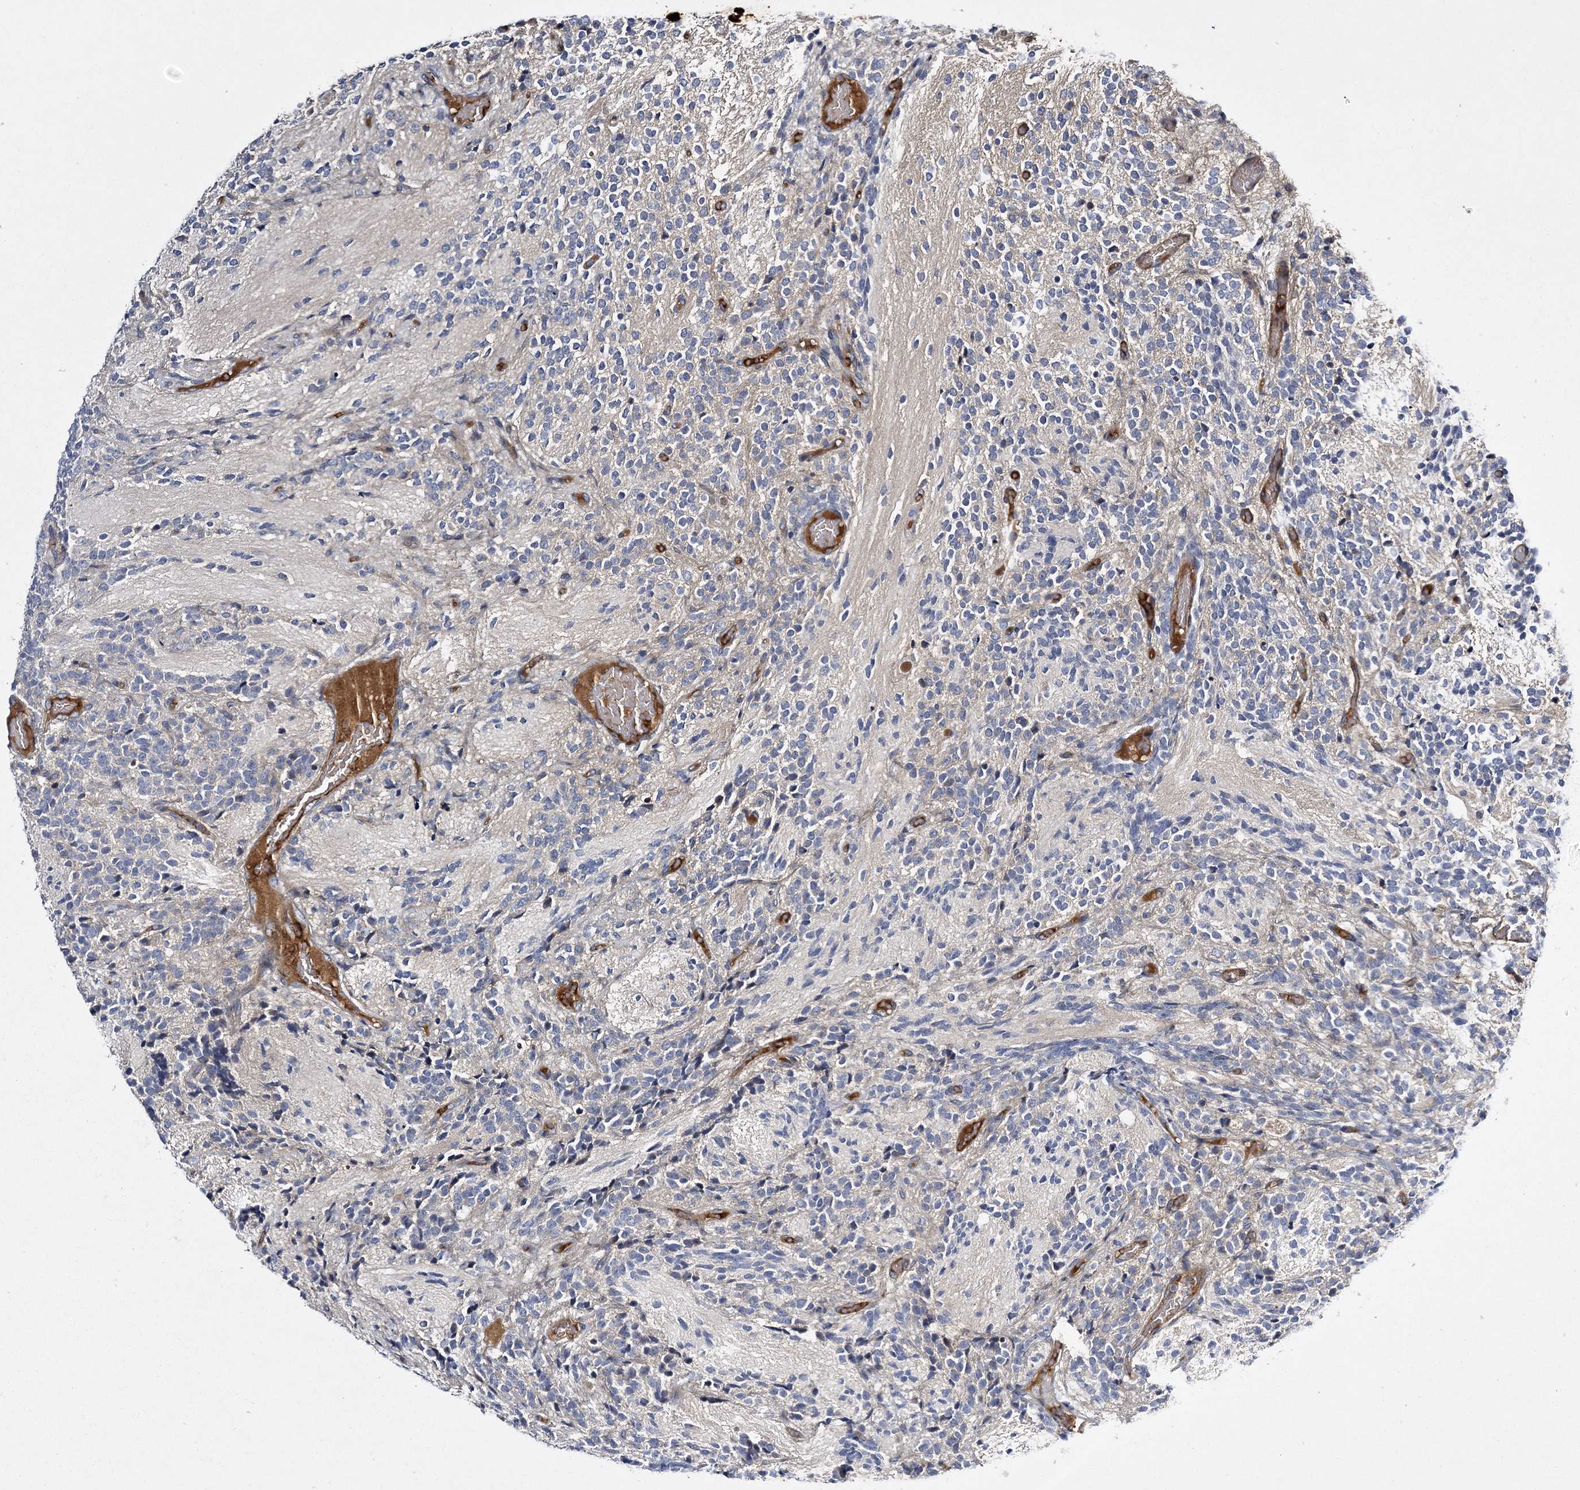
{"staining": {"intensity": "negative", "quantity": "none", "location": "none"}, "tissue": "glioma", "cell_type": "Tumor cells", "image_type": "cancer", "snomed": [{"axis": "morphology", "description": "Glioma, malignant, Low grade"}, {"axis": "topography", "description": "Brain"}], "caption": "High magnification brightfield microscopy of glioma stained with DAB (3,3'-diaminobenzidine) (brown) and counterstained with hematoxylin (blue): tumor cells show no significant staining.", "gene": "CALN1", "patient": {"sex": "female", "age": 1}}